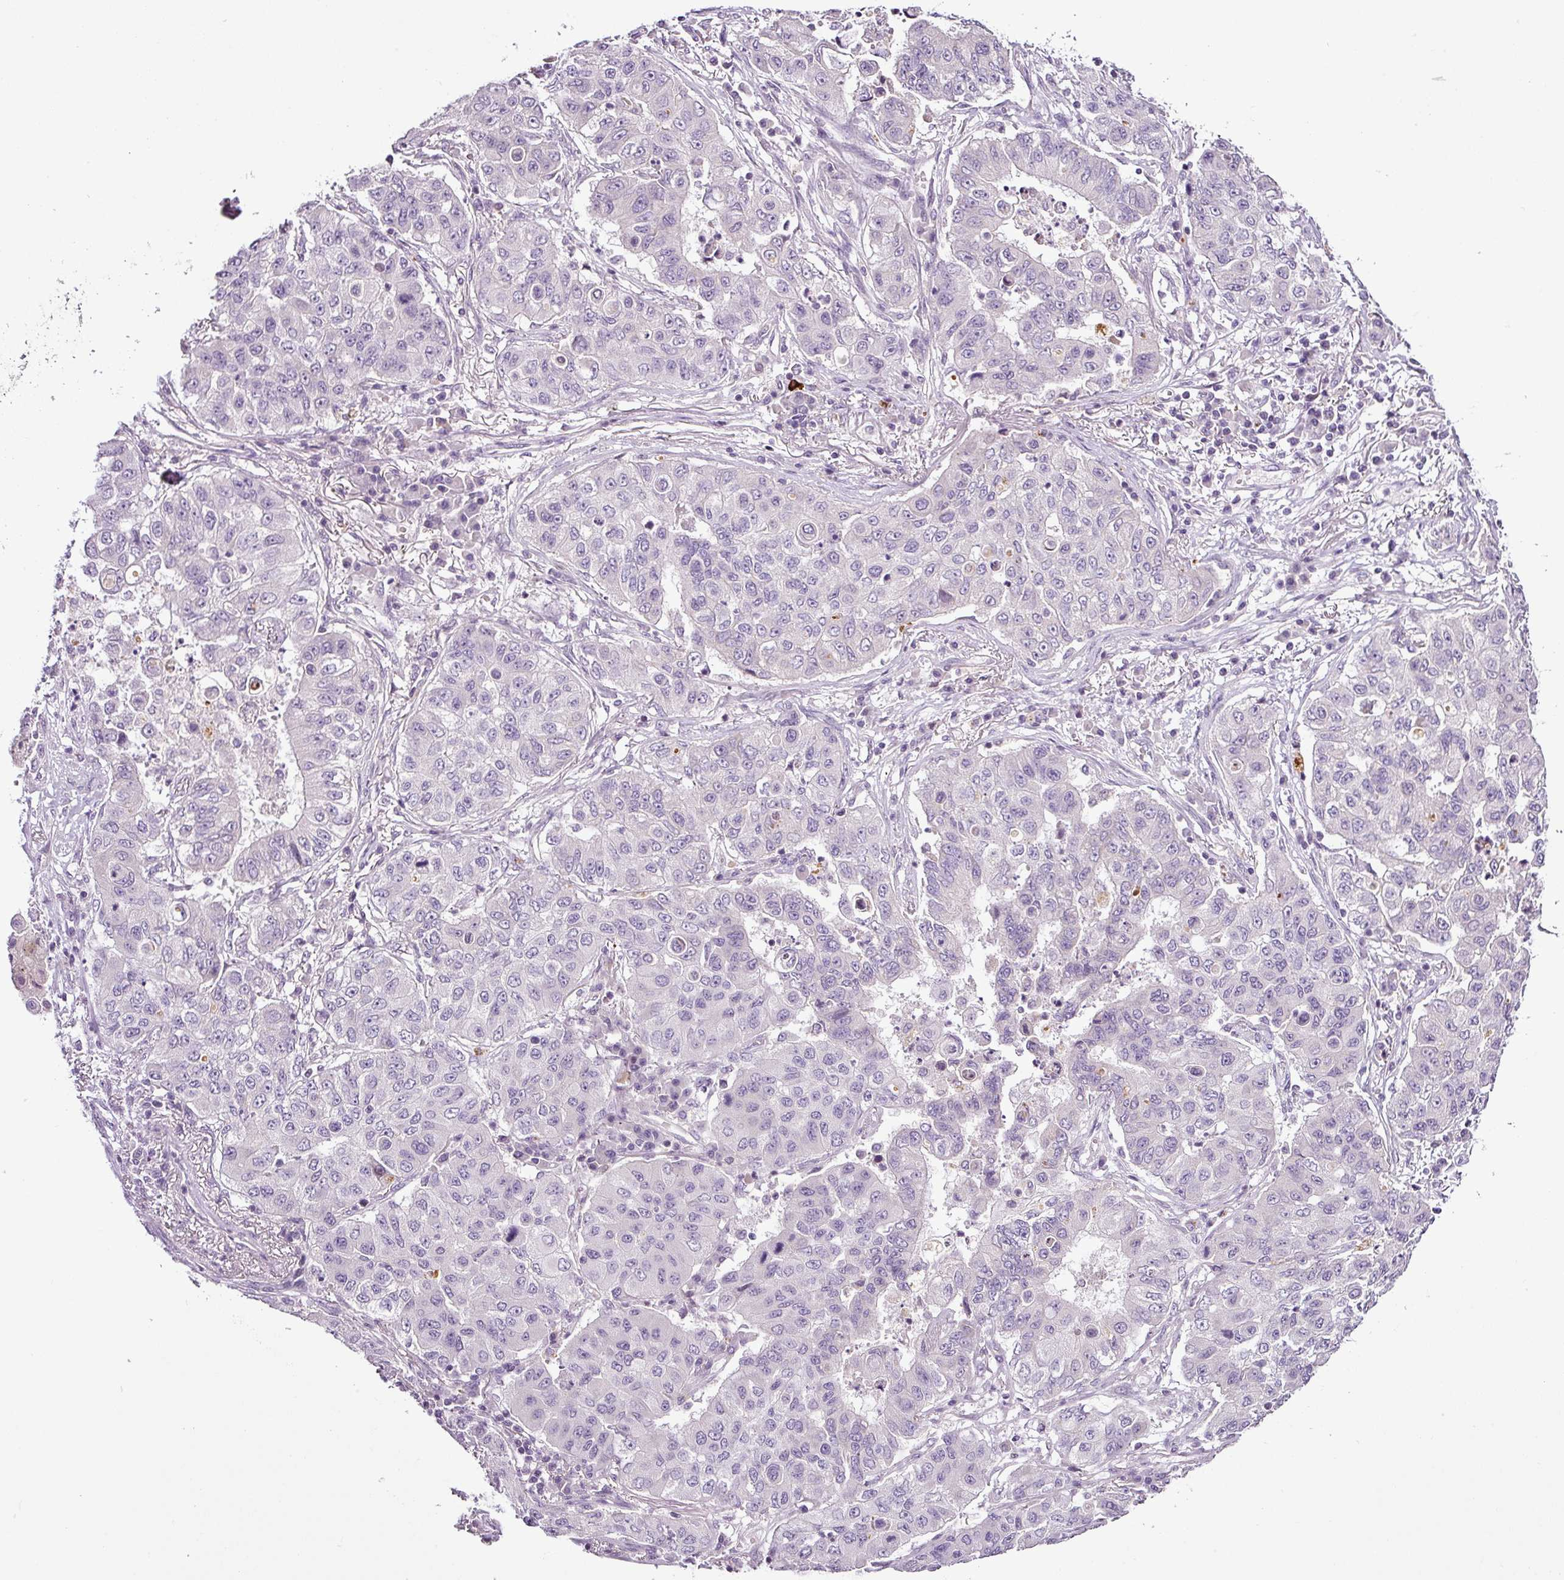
{"staining": {"intensity": "negative", "quantity": "none", "location": "none"}, "tissue": "lung cancer", "cell_type": "Tumor cells", "image_type": "cancer", "snomed": [{"axis": "morphology", "description": "Squamous cell carcinoma, NOS"}, {"axis": "topography", "description": "Lung"}], "caption": "There is no significant expression in tumor cells of squamous cell carcinoma (lung). (DAB (3,3'-diaminobenzidine) immunohistochemistry (IHC), high magnification).", "gene": "TEX30", "patient": {"sex": "male", "age": 74}}